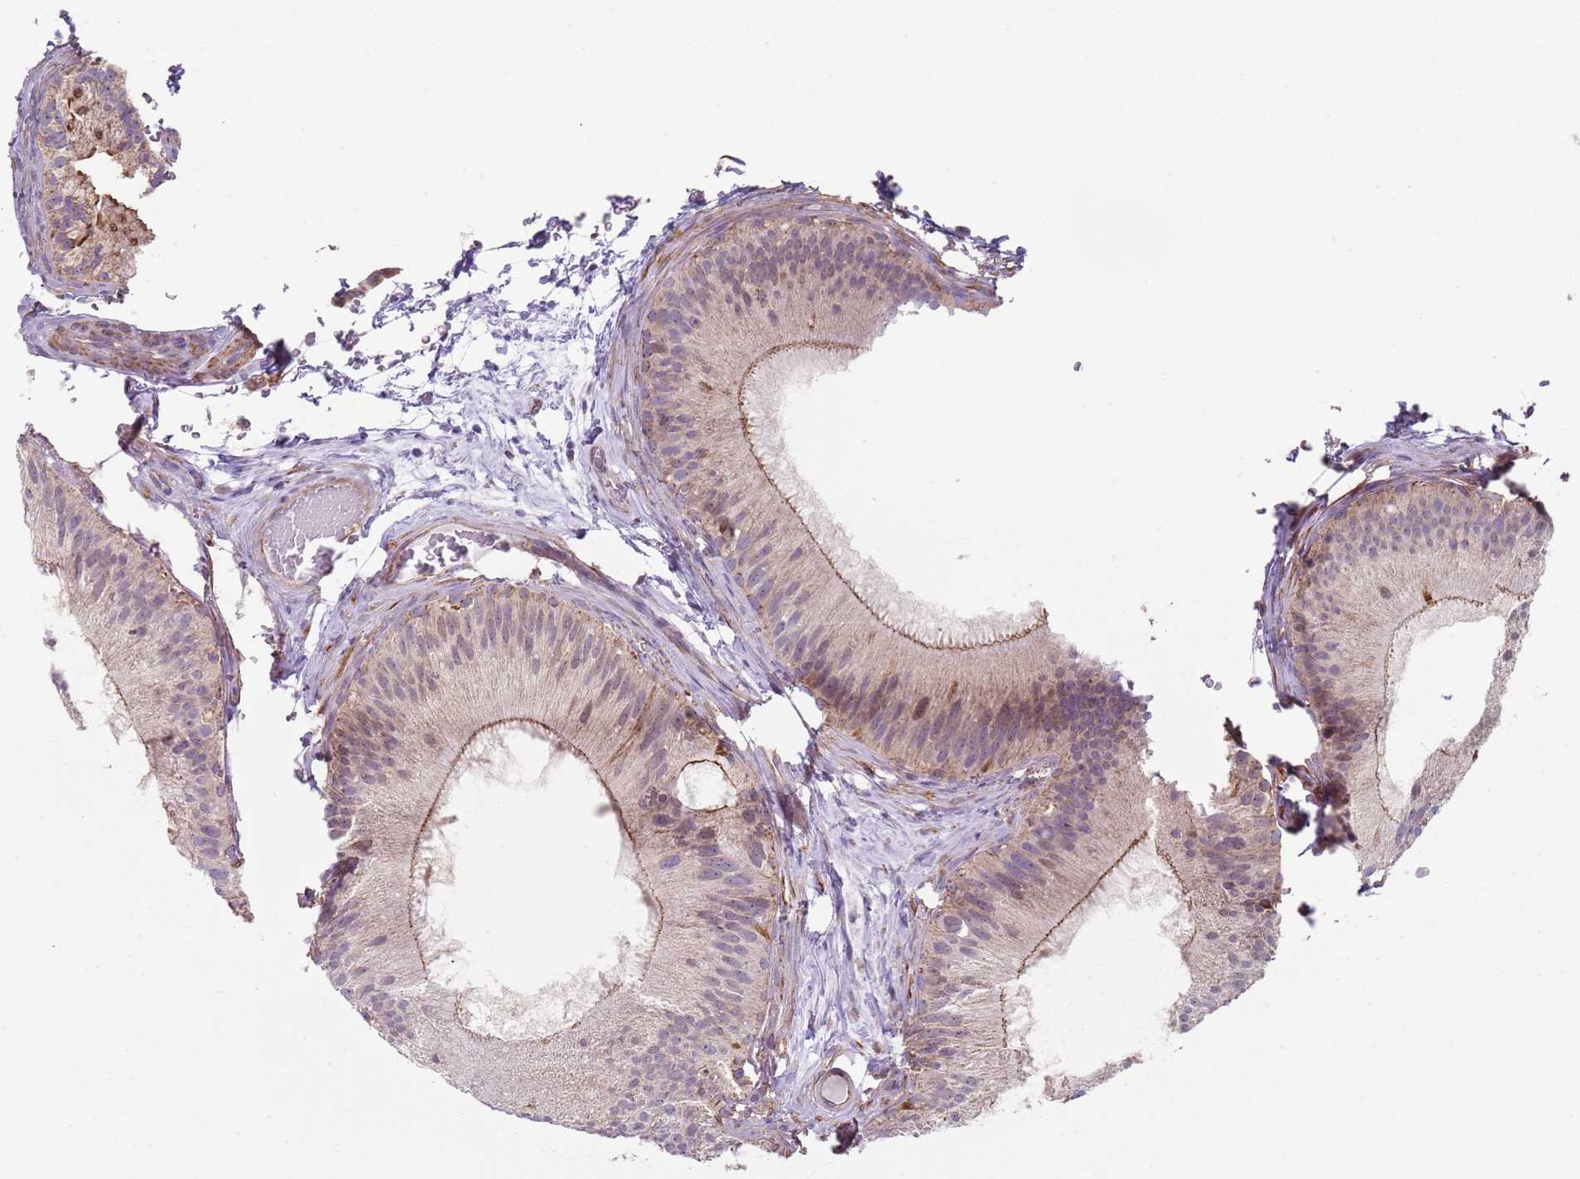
{"staining": {"intensity": "moderate", "quantity": "<25%", "location": "cytoplasmic/membranous,nuclear"}, "tissue": "epididymis", "cell_type": "Glandular cells", "image_type": "normal", "snomed": [{"axis": "morphology", "description": "Normal tissue, NOS"}, {"axis": "topography", "description": "Epididymis"}], "caption": "DAB (3,3'-diaminobenzidine) immunohistochemical staining of unremarkable epididymis demonstrates moderate cytoplasmic/membranous,nuclear protein staining in about <25% of glandular cells.", "gene": "GAS8", "patient": {"sex": "male", "age": 45}}